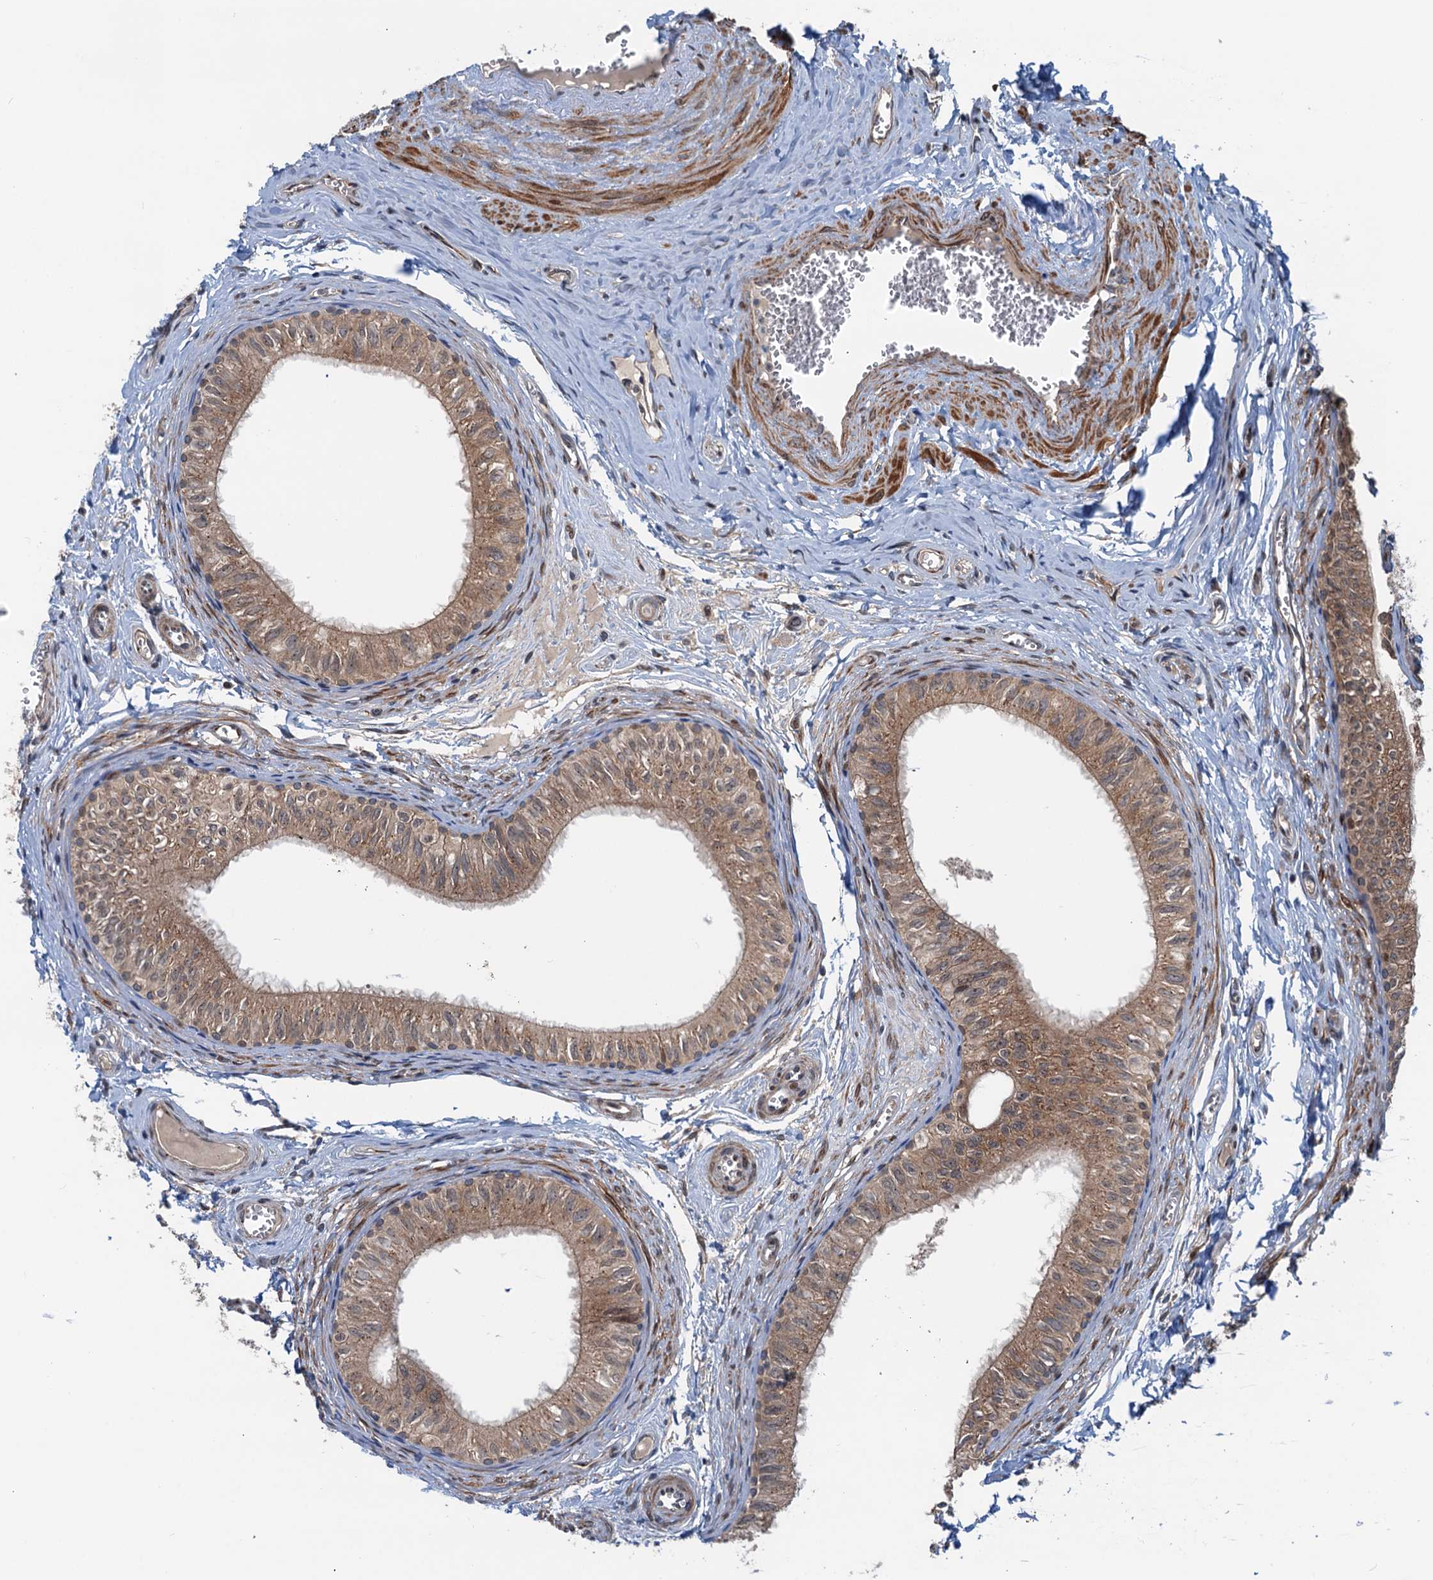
{"staining": {"intensity": "moderate", "quantity": ">75%", "location": "cytoplasmic/membranous"}, "tissue": "epididymis", "cell_type": "Glandular cells", "image_type": "normal", "snomed": [{"axis": "morphology", "description": "Normal tissue, NOS"}, {"axis": "topography", "description": "Epididymis"}], "caption": "Moderate cytoplasmic/membranous positivity for a protein is identified in approximately >75% of glandular cells of unremarkable epididymis using IHC.", "gene": "DYNC2I2", "patient": {"sex": "male", "age": 42}}